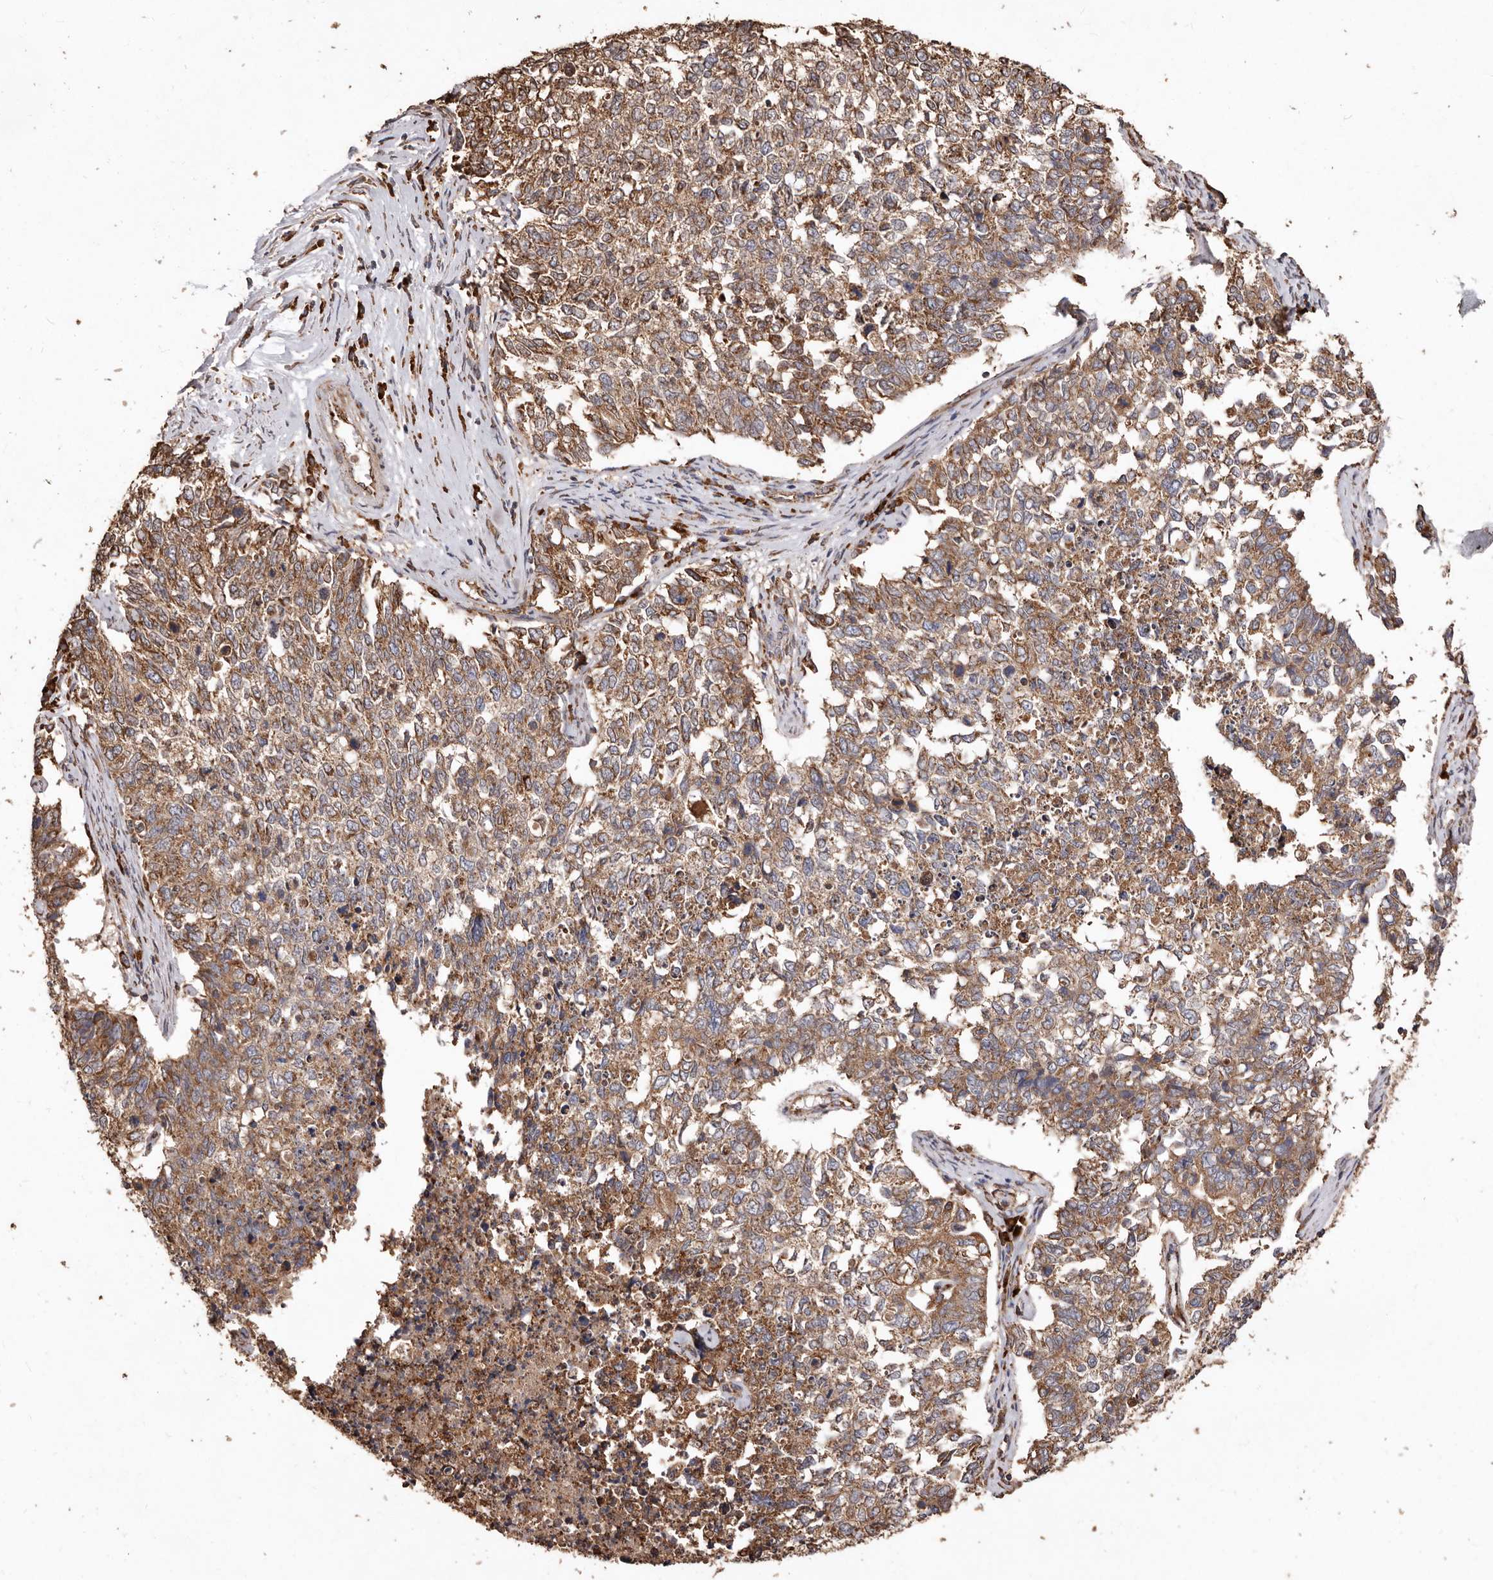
{"staining": {"intensity": "moderate", "quantity": ">75%", "location": "cytoplasmic/membranous"}, "tissue": "cervical cancer", "cell_type": "Tumor cells", "image_type": "cancer", "snomed": [{"axis": "morphology", "description": "Squamous cell carcinoma, NOS"}, {"axis": "topography", "description": "Cervix"}], "caption": "Immunohistochemistry (DAB (3,3'-diaminobenzidine)) staining of squamous cell carcinoma (cervical) exhibits moderate cytoplasmic/membranous protein staining in approximately >75% of tumor cells.", "gene": "STEAP2", "patient": {"sex": "female", "age": 63}}